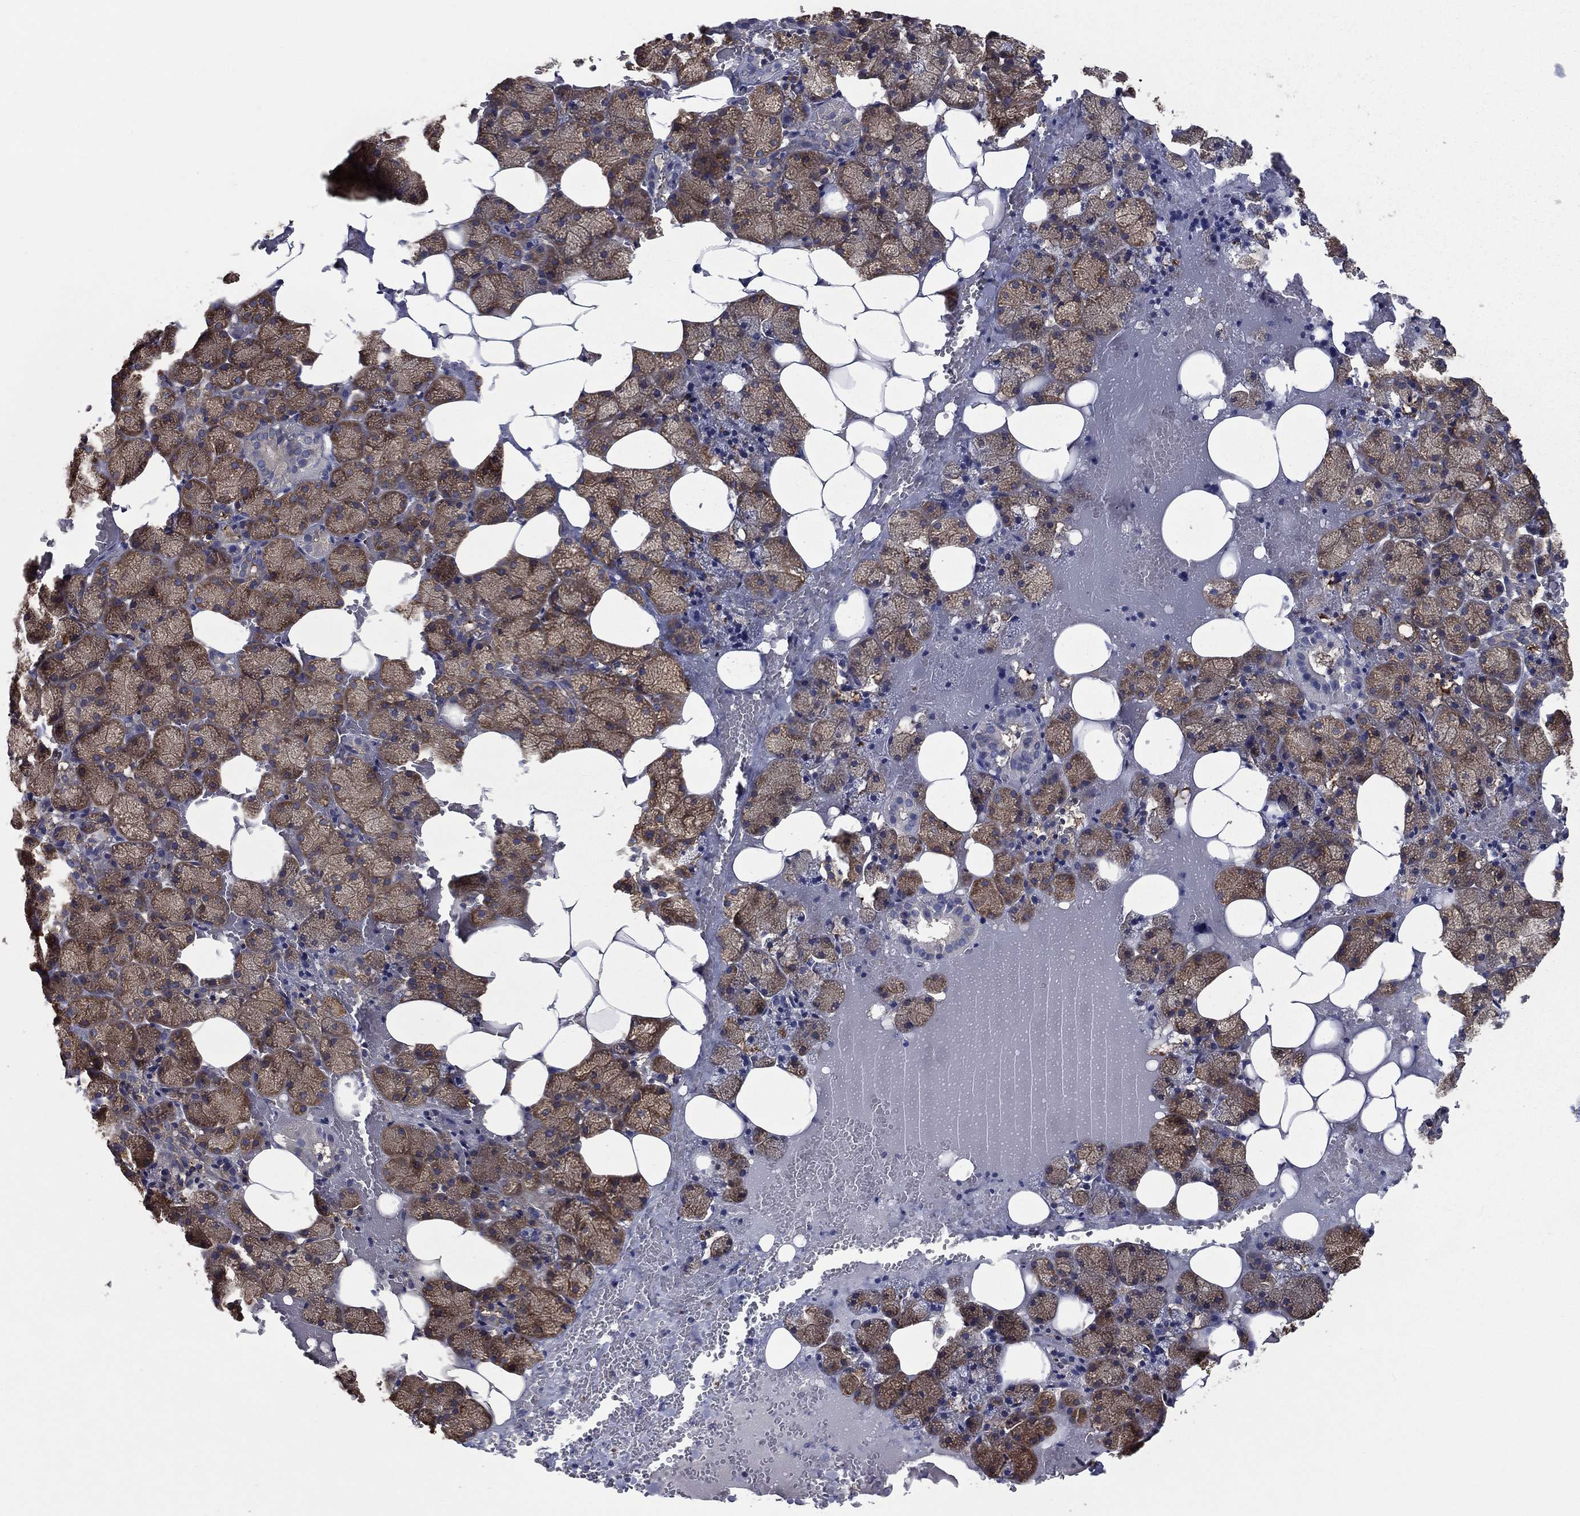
{"staining": {"intensity": "moderate", "quantity": ">75%", "location": "cytoplasmic/membranous"}, "tissue": "salivary gland", "cell_type": "Glandular cells", "image_type": "normal", "snomed": [{"axis": "morphology", "description": "Normal tissue, NOS"}, {"axis": "topography", "description": "Salivary gland"}], "caption": "Immunohistochemistry (IHC) photomicrograph of benign salivary gland stained for a protein (brown), which reveals medium levels of moderate cytoplasmic/membranous staining in about >75% of glandular cells.", "gene": "SARS1", "patient": {"sex": "male", "age": 38}}